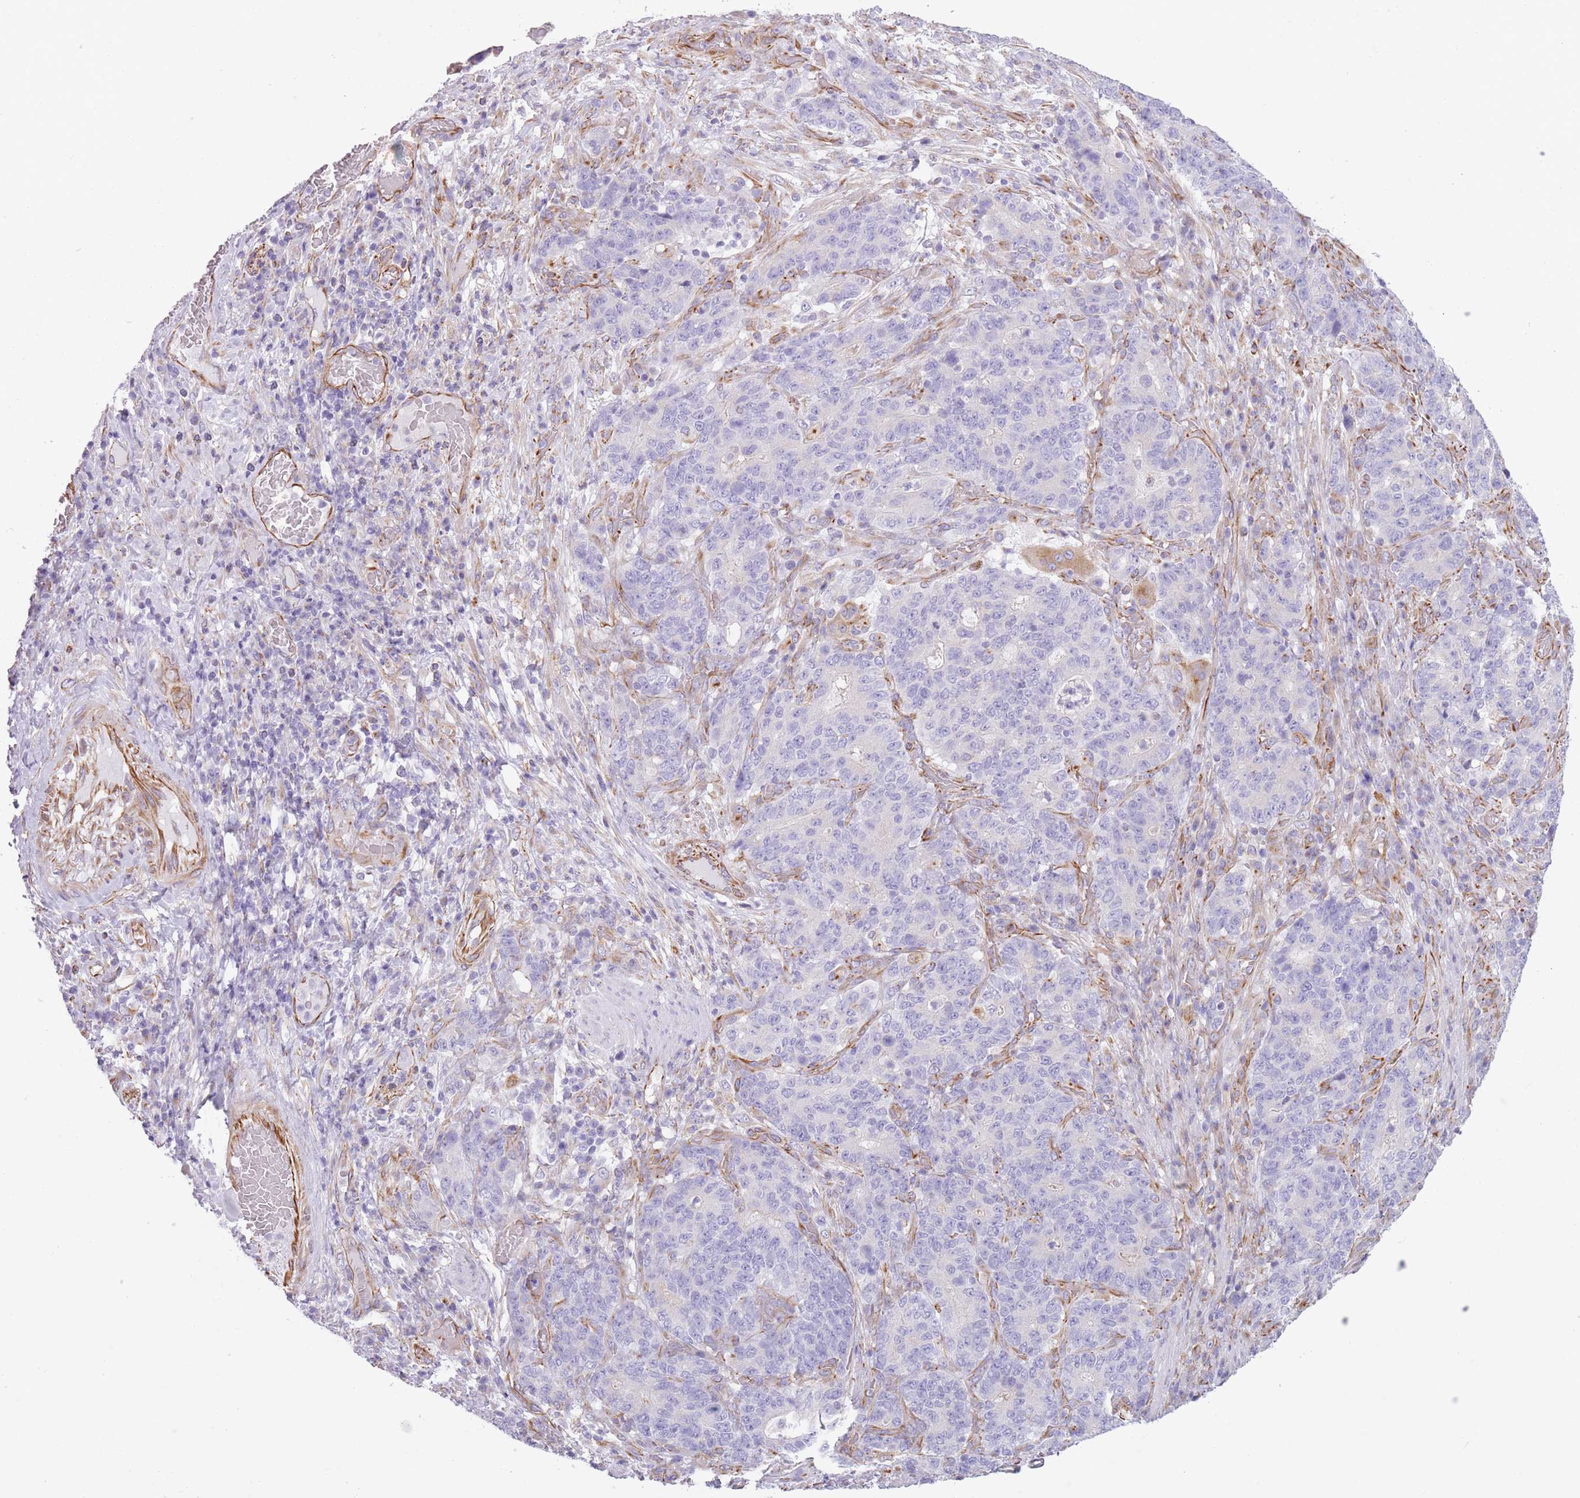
{"staining": {"intensity": "negative", "quantity": "none", "location": "none"}, "tissue": "stomach cancer", "cell_type": "Tumor cells", "image_type": "cancer", "snomed": [{"axis": "morphology", "description": "Normal tissue, NOS"}, {"axis": "morphology", "description": "Adenocarcinoma, NOS"}, {"axis": "topography", "description": "Stomach"}], "caption": "The image exhibits no significant expression in tumor cells of stomach cancer (adenocarcinoma). Brightfield microscopy of IHC stained with DAB (3,3'-diaminobenzidine) (brown) and hematoxylin (blue), captured at high magnification.", "gene": "PTCD1", "patient": {"sex": "female", "age": 64}}